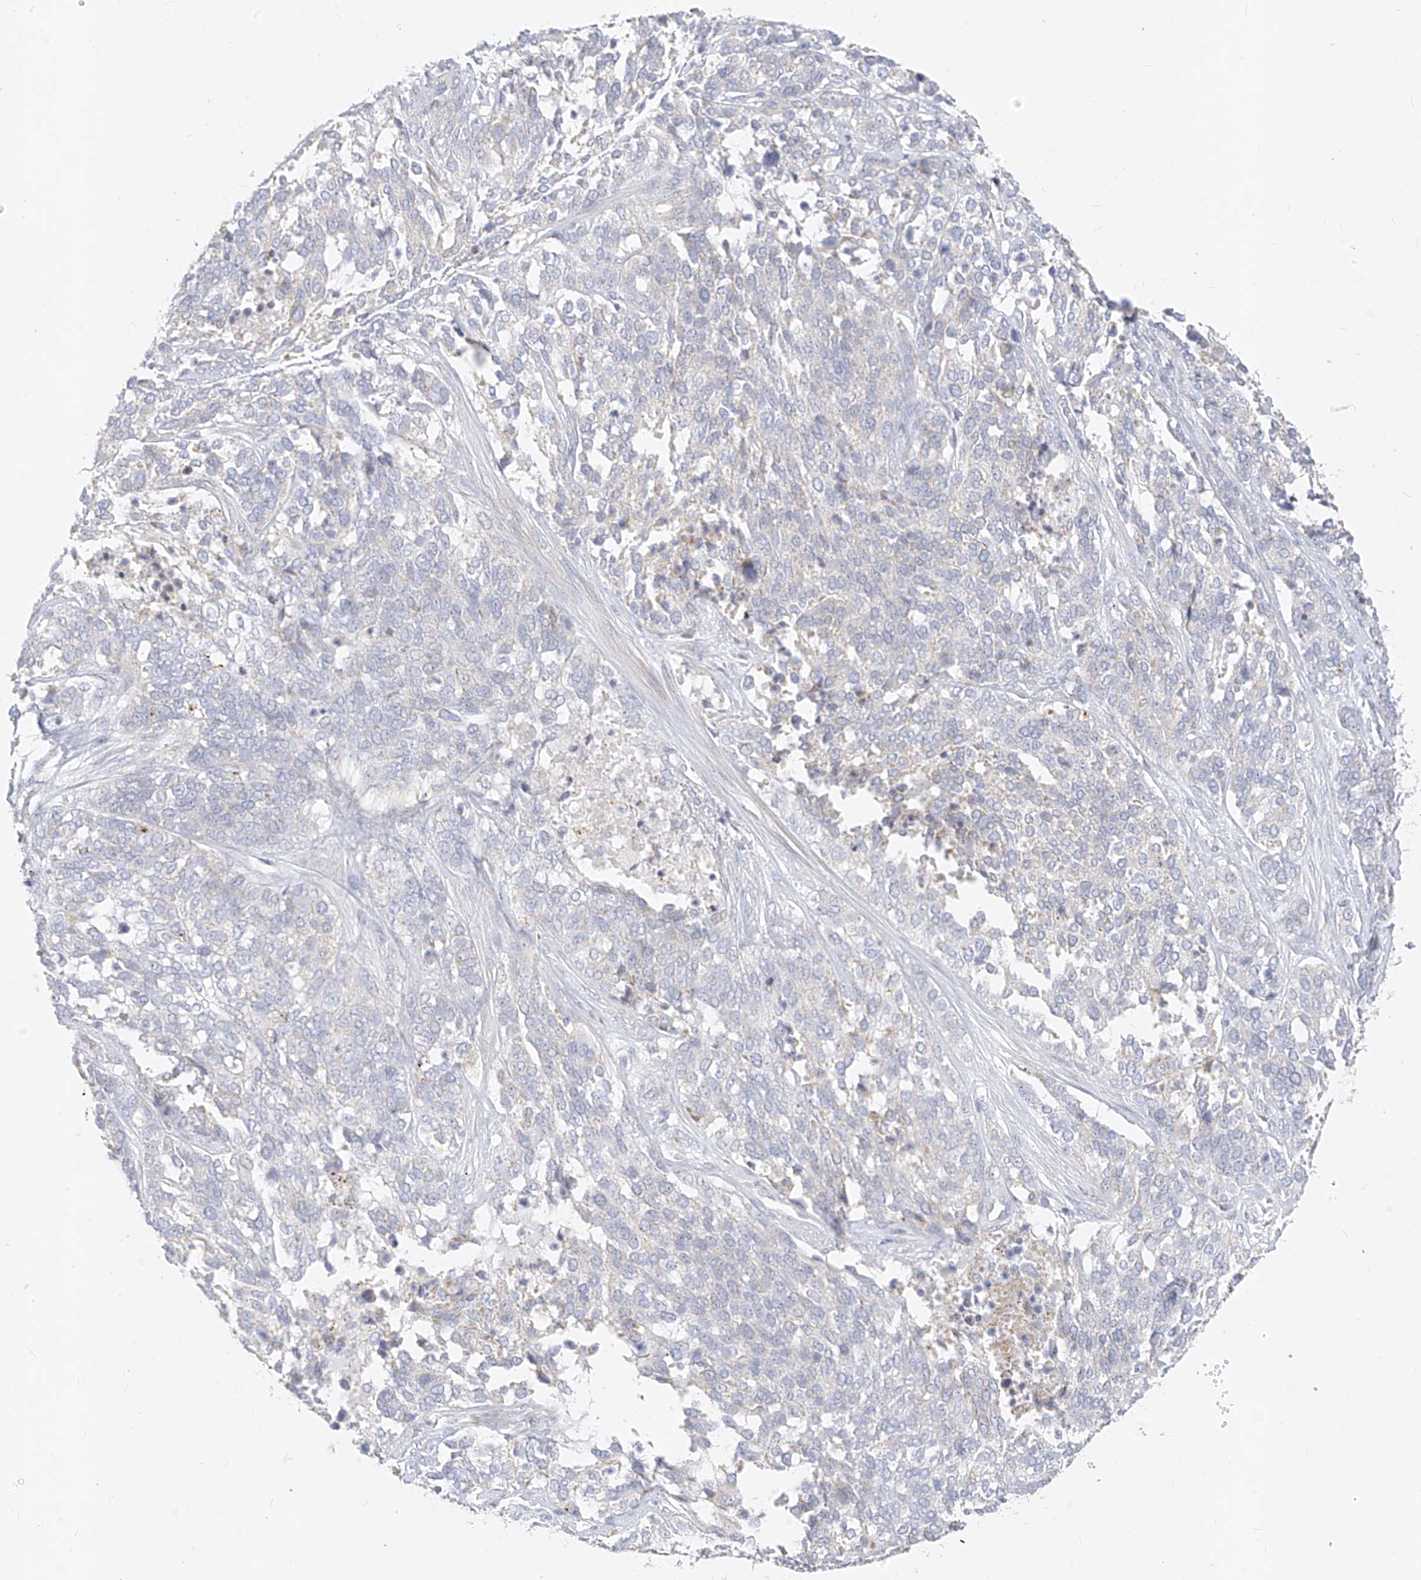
{"staining": {"intensity": "negative", "quantity": "none", "location": "none"}, "tissue": "ovarian cancer", "cell_type": "Tumor cells", "image_type": "cancer", "snomed": [{"axis": "morphology", "description": "Cystadenocarcinoma, serous, NOS"}, {"axis": "topography", "description": "Ovary"}], "caption": "Human ovarian serous cystadenocarcinoma stained for a protein using IHC shows no expression in tumor cells.", "gene": "ZNF404", "patient": {"sex": "female", "age": 44}}